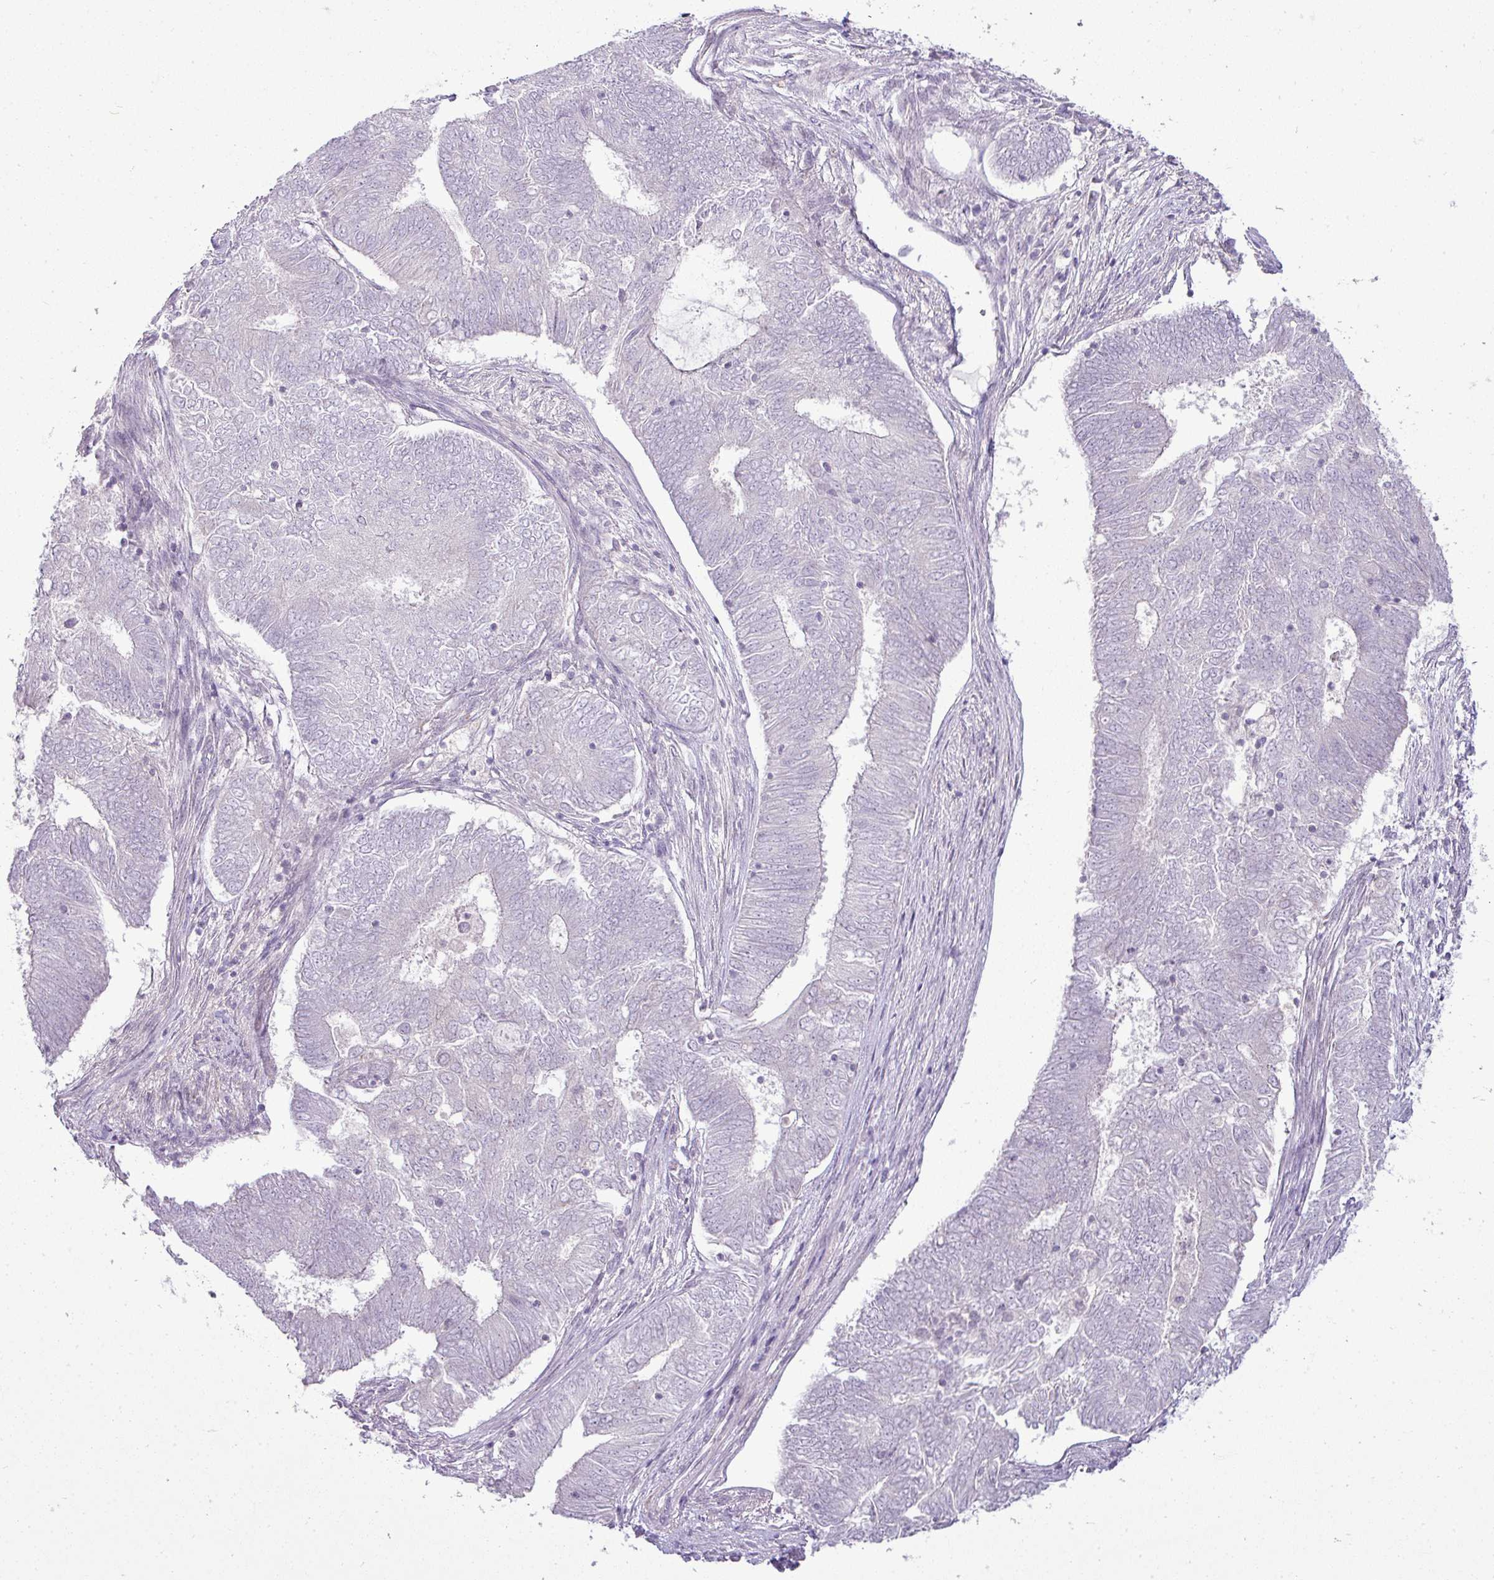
{"staining": {"intensity": "negative", "quantity": "none", "location": "none"}, "tissue": "endometrial cancer", "cell_type": "Tumor cells", "image_type": "cancer", "snomed": [{"axis": "morphology", "description": "Adenocarcinoma, NOS"}, {"axis": "topography", "description": "Endometrium"}], "caption": "Tumor cells are negative for protein expression in human endometrial adenocarcinoma.", "gene": "APOM", "patient": {"sex": "female", "age": 62}}